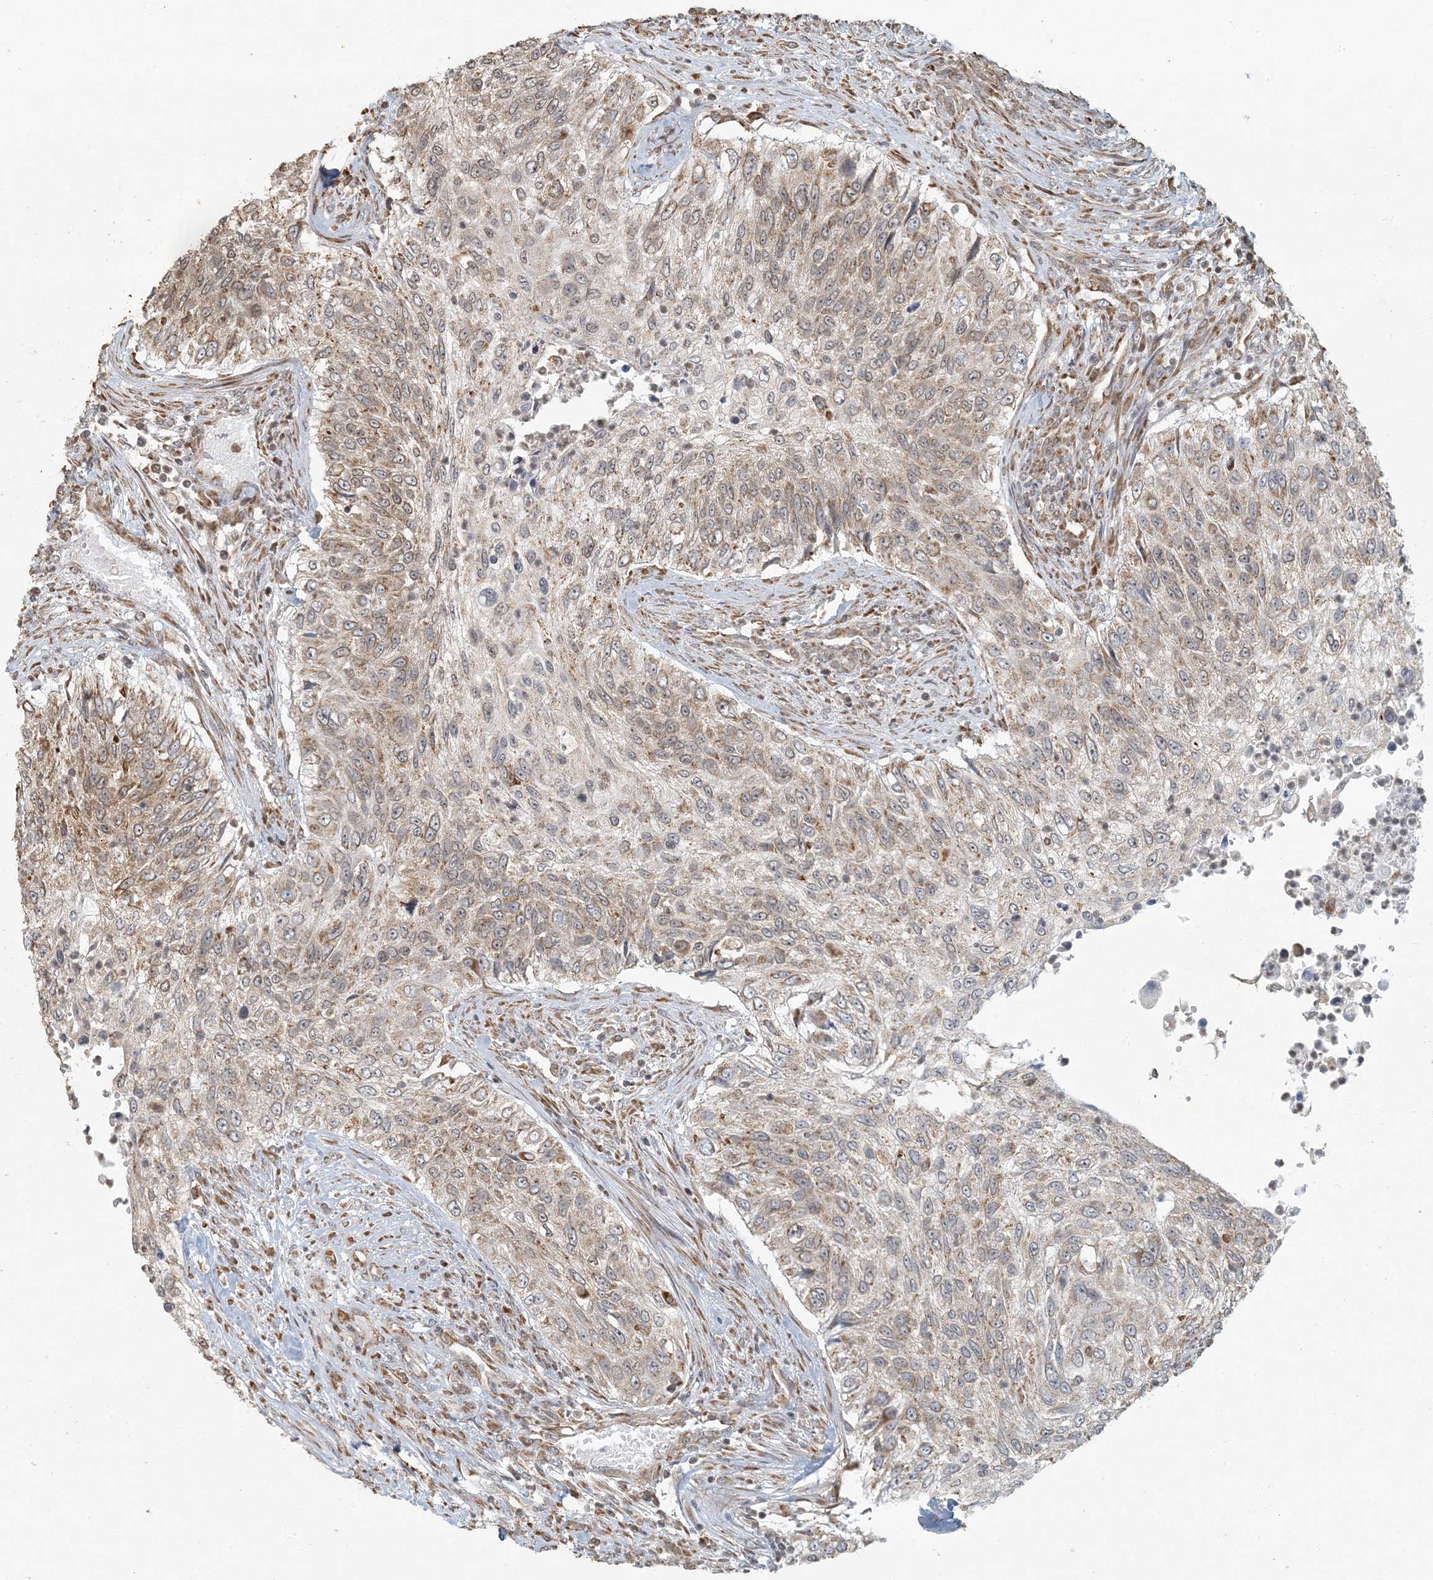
{"staining": {"intensity": "moderate", "quantity": ">75%", "location": "cytoplasmic/membranous"}, "tissue": "urothelial cancer", "cell_type": "Tumor cells", "image_type": "cancer", "snomed": [{"axis": "morphology", "description": "Urothelial carcinoma, High grade"}, {"axis": "topography", "description": "Urinary bladder"}], "caption": "Human urothelial carcinoma (high-grade) stained for a protein (brown) exhibits moderate cytoplasmic/membranous positive expression in about >75% of tumor cells.", "gene": "AK9", "patient": {"sex": "female", "age": 60}}